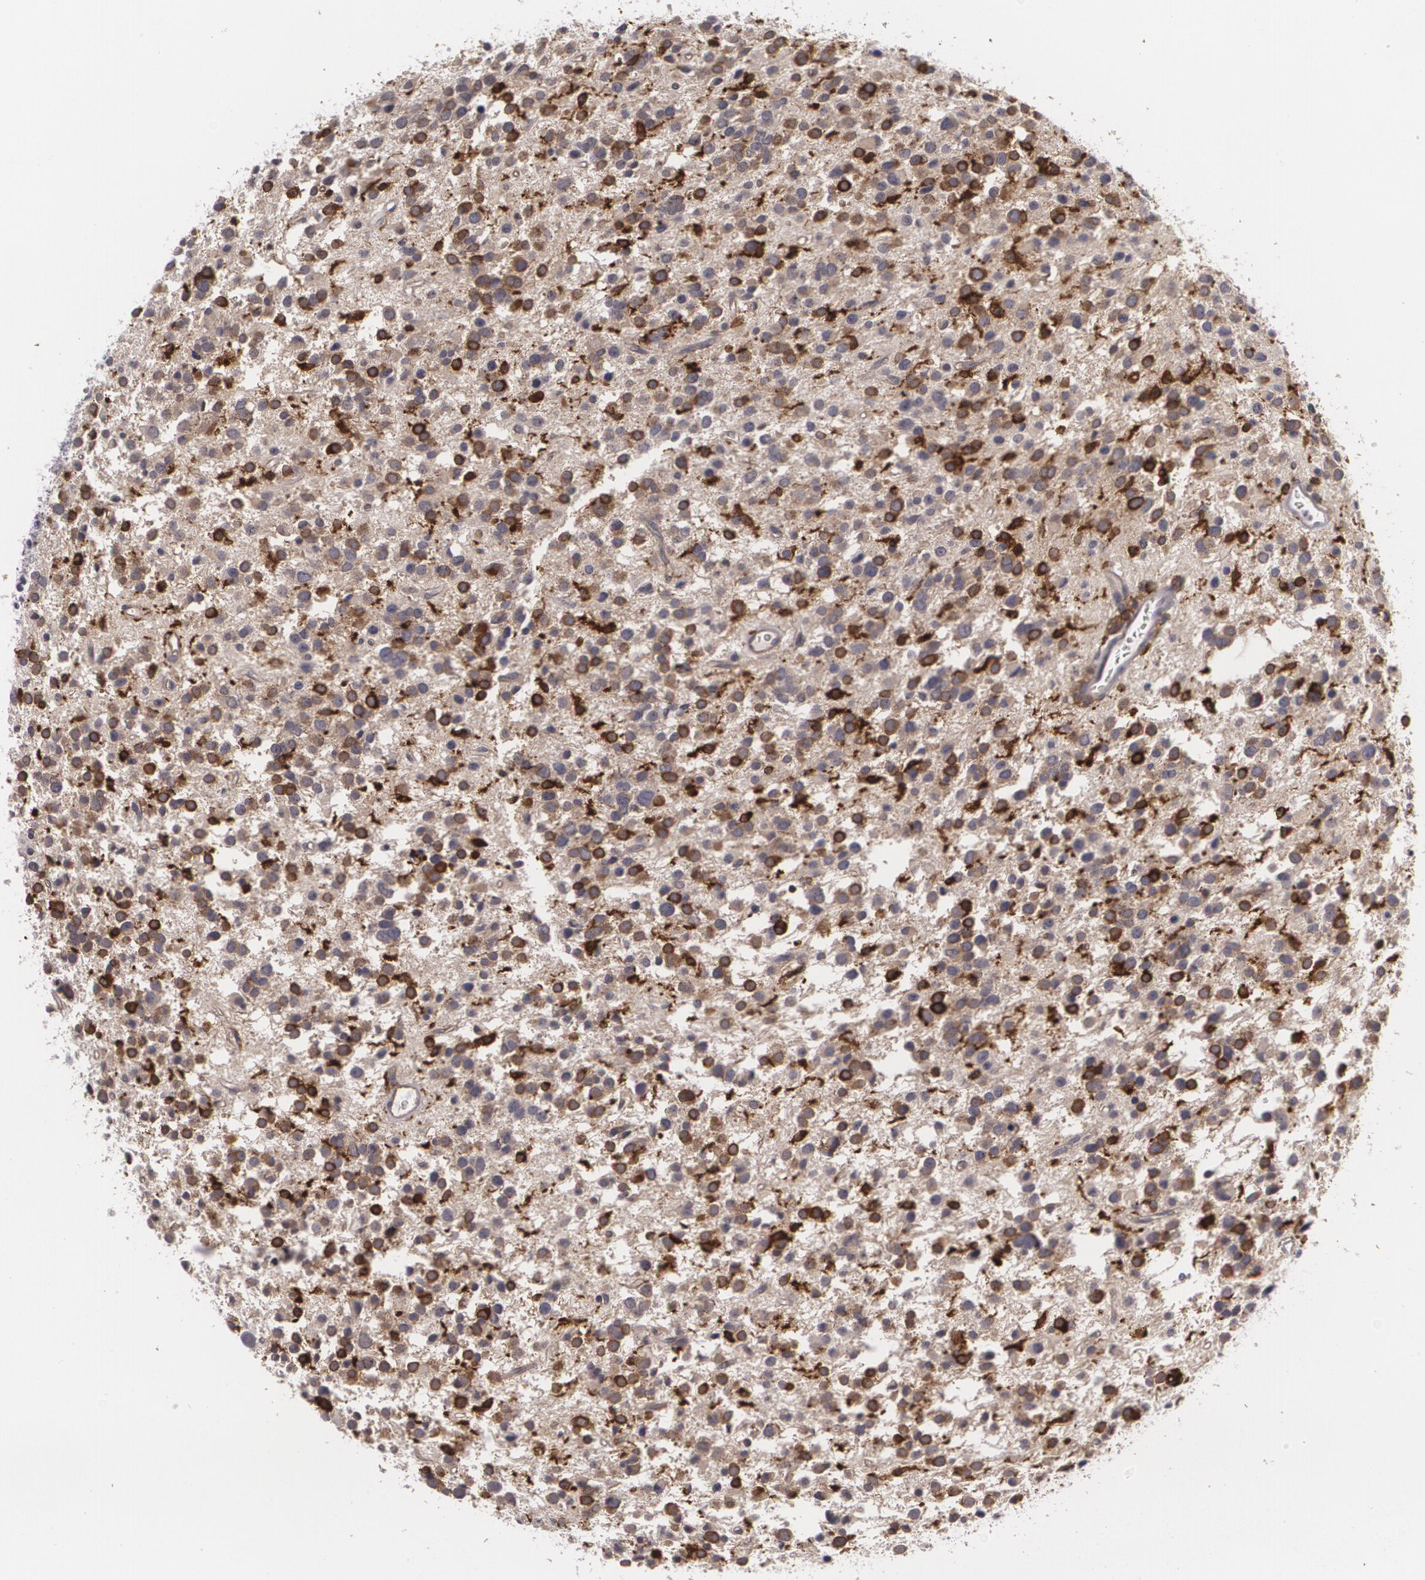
{"staining": {"intensity": "strong", "quantity": "25%-75%", "location": "cytoplasmic/membranous"}, "tissue": "glioma", "cell_type": "Tumor cells", "image_type": "cancer", "snomed": [{"axis": "morphology", "description": "Glioma, malignant, Low grade"}, {"axis": "topography", "description": "Brain"}], "caption": "DAB immunohistochemical staining of human malignant glioma (low-grade) shows strong cytoplasmic/membranous protein positivity in about 25%-75% of tumor cells. The staining was performed using DAB (3,3'-diaminobenzidine) to visualize the protein expression in brown, while the nuclei were stained in blue with hematoxylin (Magnification: 20x).", "gene": "BIN1", "patient": {"sex": "female", "age": 36}}